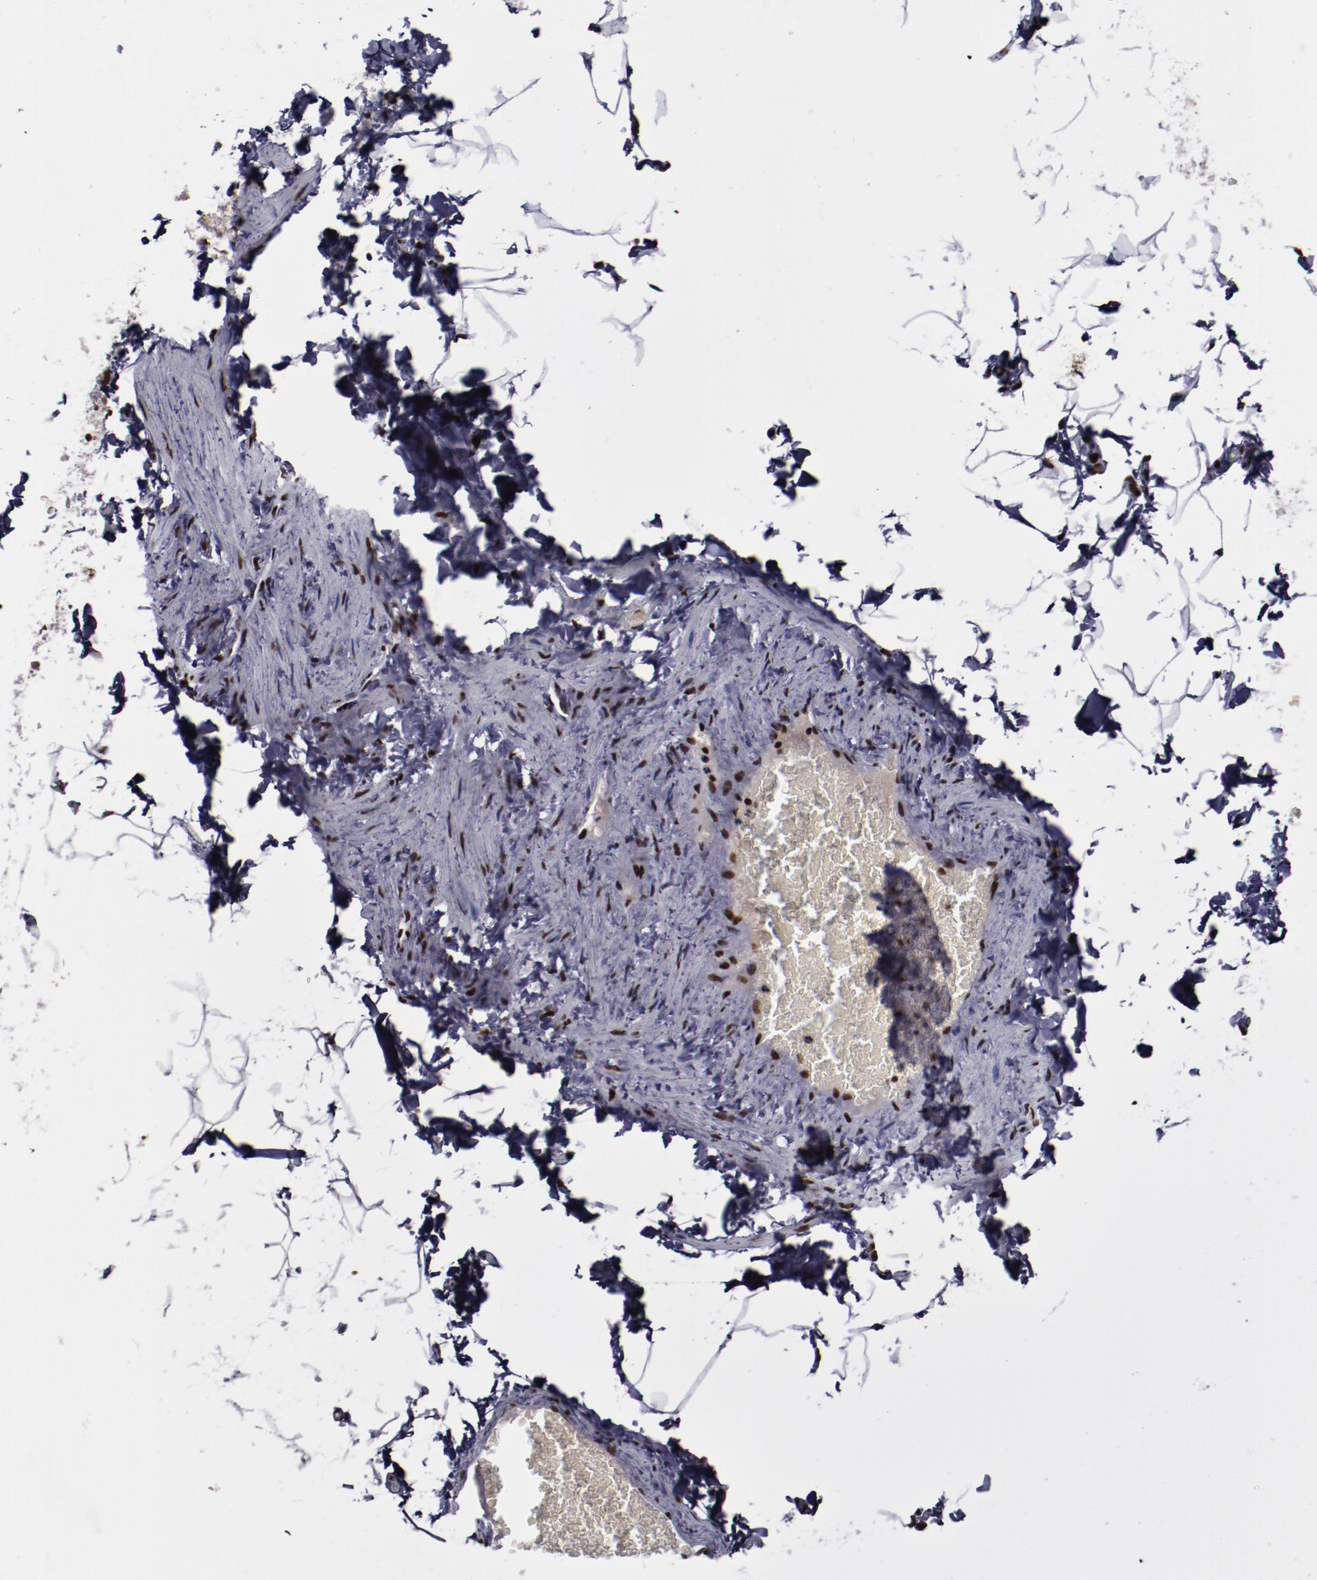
{"staining": {"intensity": "strong", "quantity": ">75%", "location": "nuclear"}, "tissue": "adipose tissue", "cell_type": "Adipocytes", "image_type": "normal", "snomed": [{"axis": "morphology", "description": "Normal tissue, NOS"}, {"axis": "topography", "description": "Vascular tissue"}], "caption": "Adipocytes display high levels of strong nuclear staining in about >75% of cells in unremarkable human adipose tissue.", "gene": "ERH", "patient": {"sex": "male", "age": 41}}